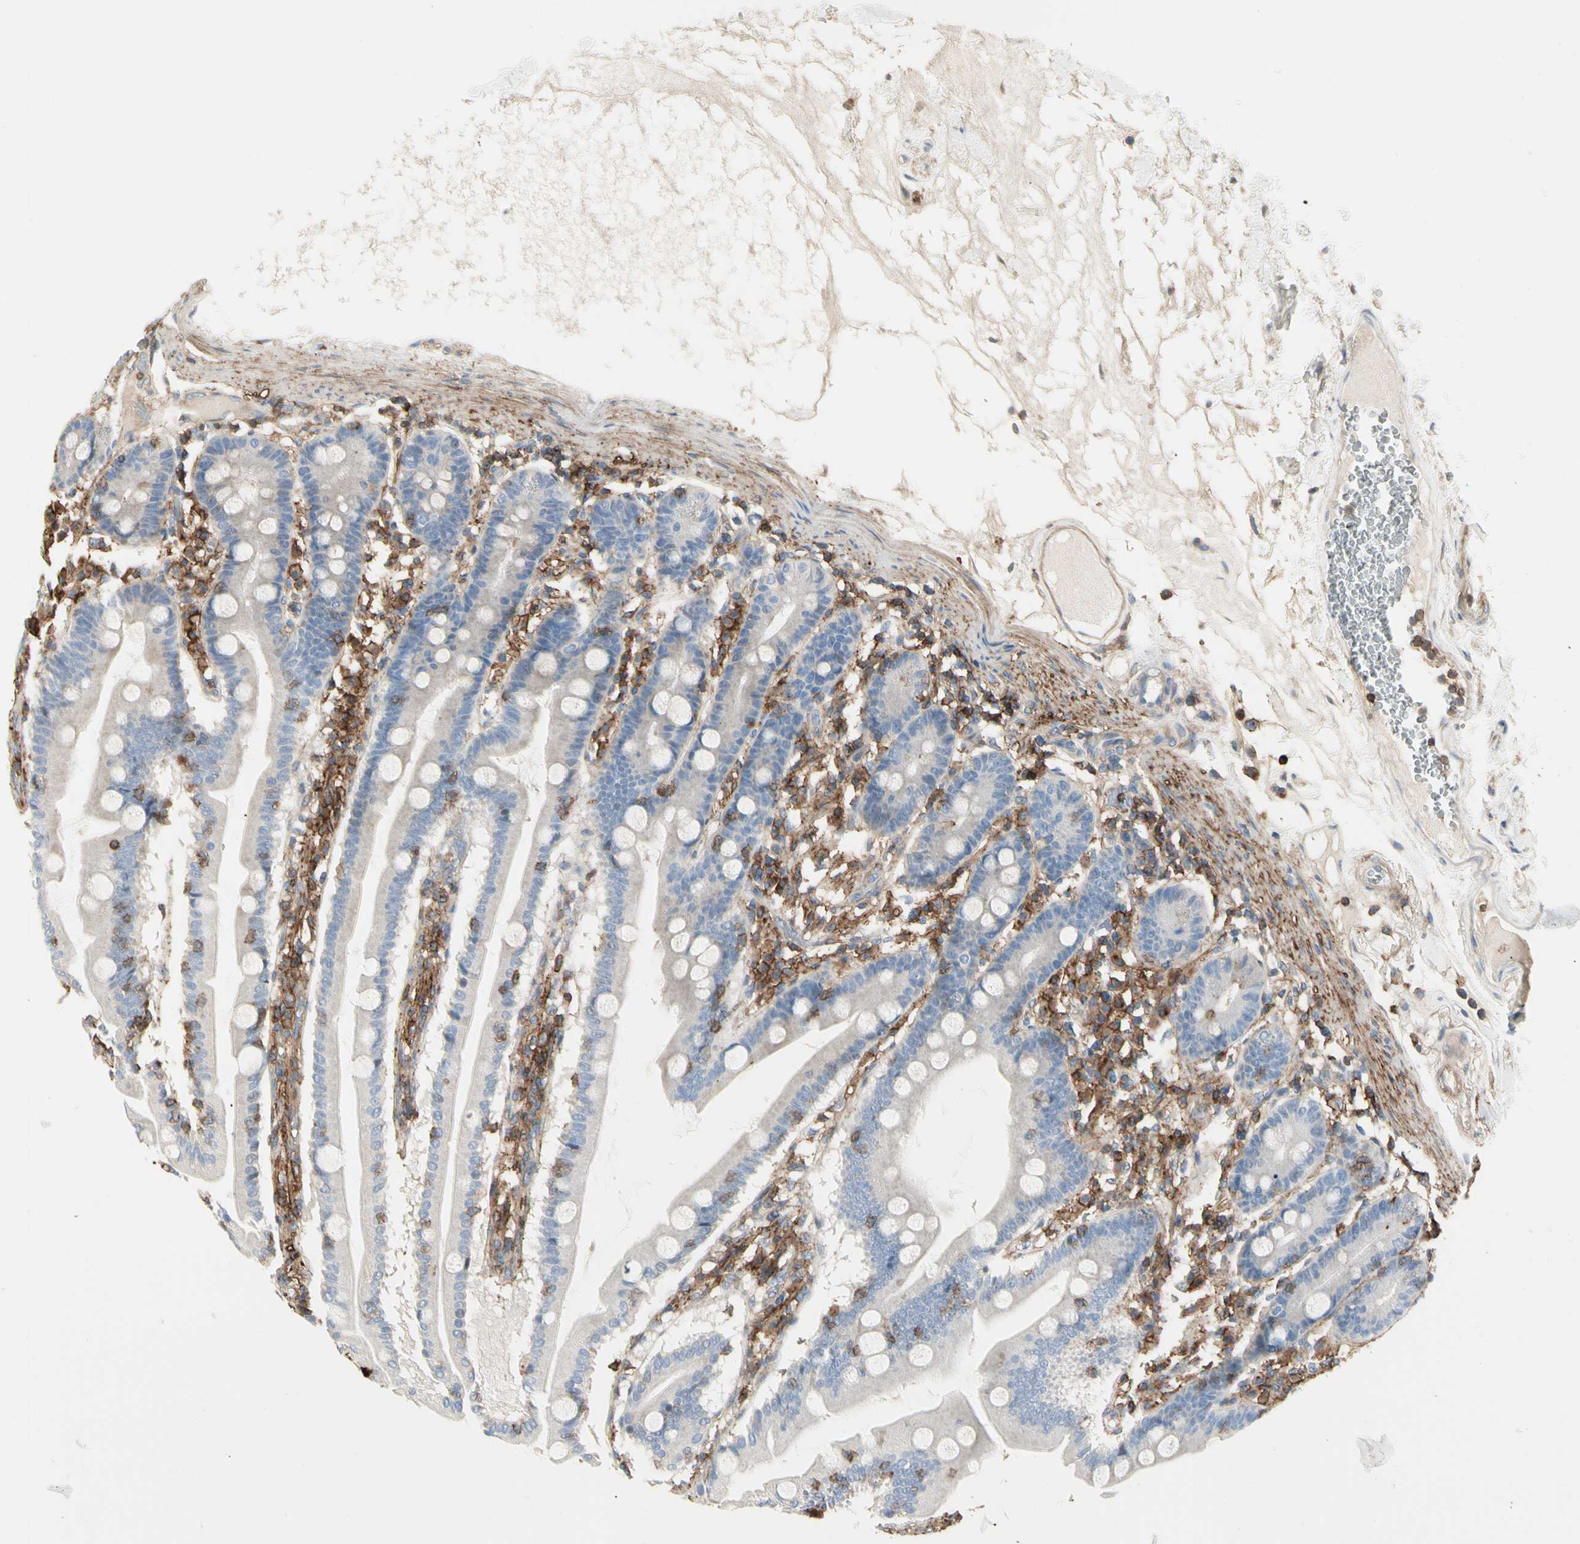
{"staining": {"intensity": "weak", "quantity": "25%-75%", "location": "cytoplasmic/membranous"}, "tissue": "duodenum", "cell_type": "Glandular cells", "image_type": "normal", "snomed": [{"axis": "morphology", "description": "Normal tissue, NOS"}, {"axis": "topography", "description": "Duodenum"}], "caption": "IHC photomicrograph of normal duodenum stained for a protein (brown), which displays low levels of weak cytoplasmic/membranous positivity in approximately 25%-75% of glandular cells.", "gene": "CLEC2B", "patient": {"sex": "female", "age": 64}}